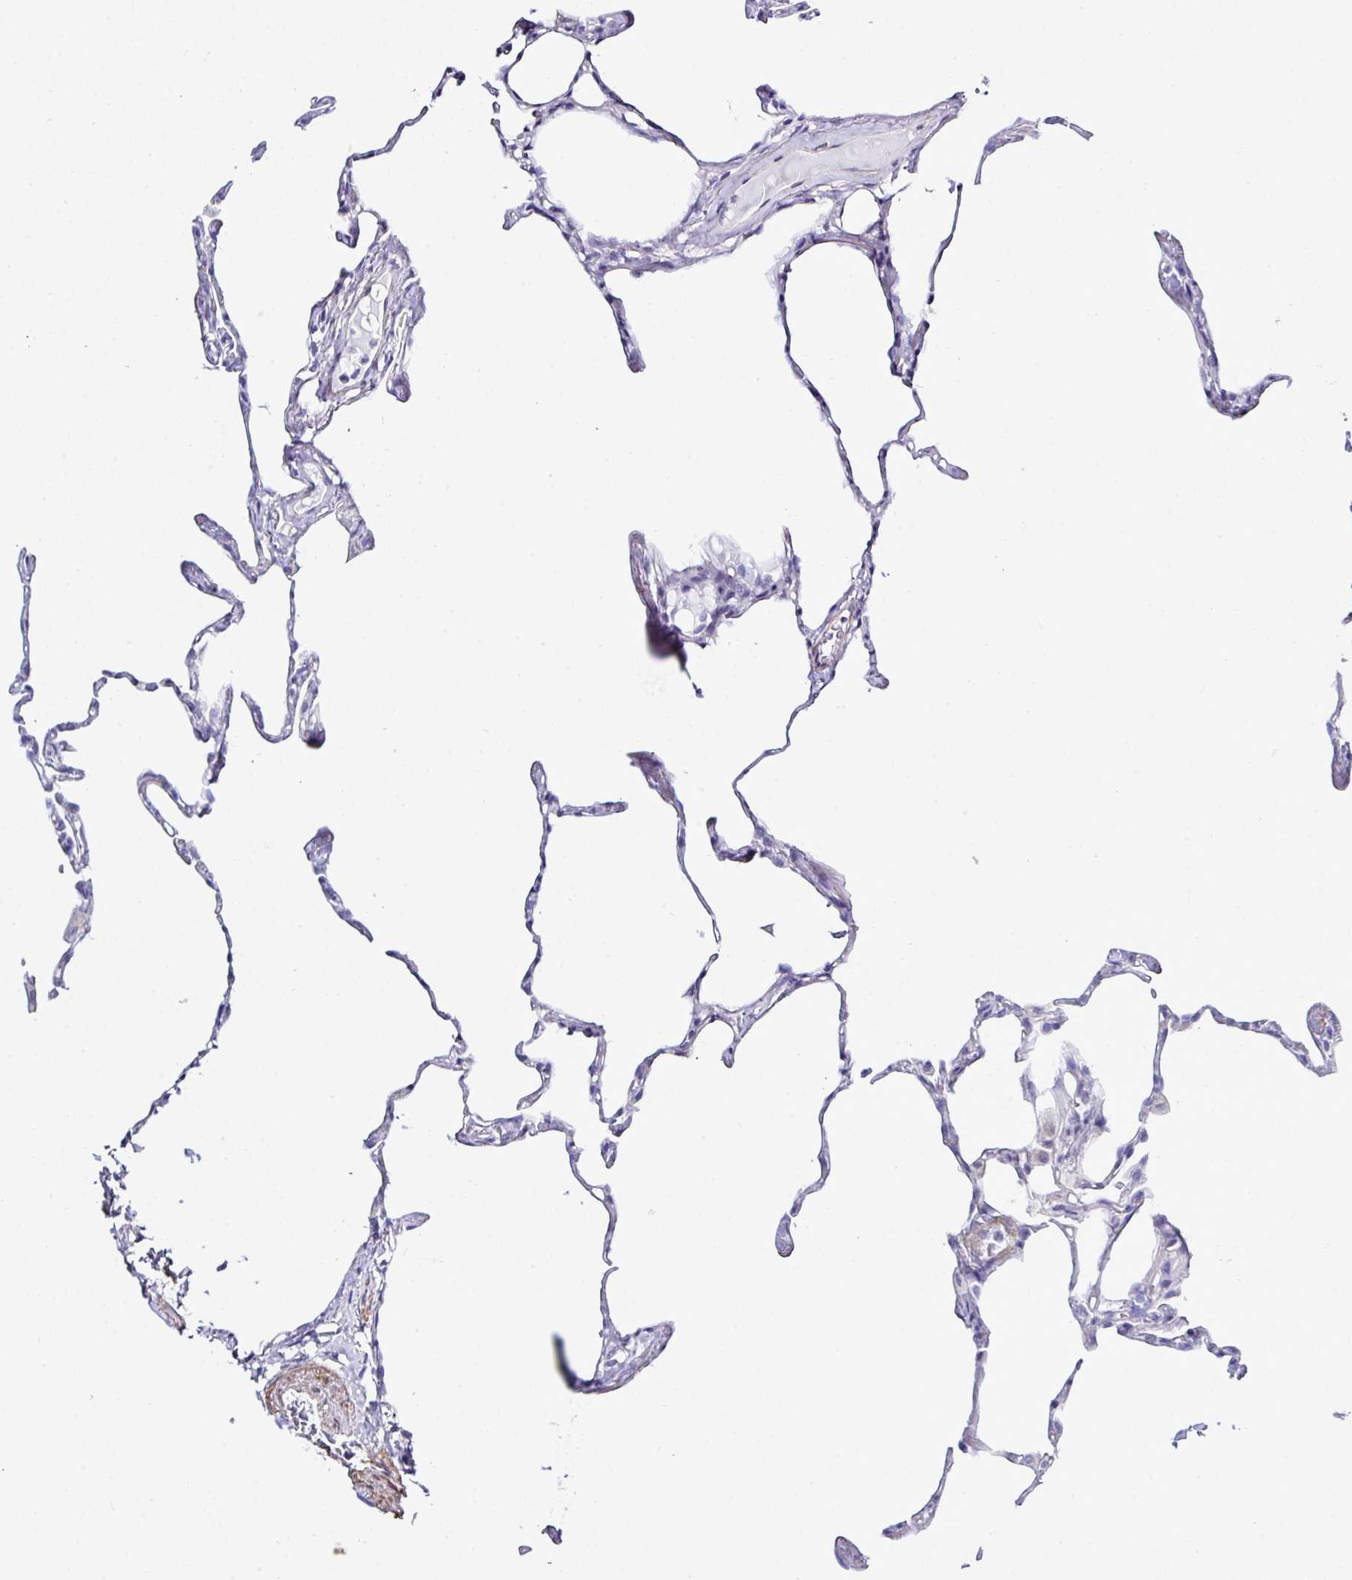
{"staining": {"intensity": "negative", "quantity": "none", "location": "none"}, "tissue": "lung", "cell_type": "Alveolar cells", "image_type": "normal", "snomed": [{"axis": "morphology", "description": "Normal tissue, NOS"}, {"axis": "topography", "description": "Lung"}], "caption": "A histopathology image of lung stained for a protein displays no brown staining in alveolar cells. (Brightfield microscopy of DAB immunohistochemistry (IHC) at high magnification).", "gene": "MED11", "patient": {"sex": "male", "age": 65}}